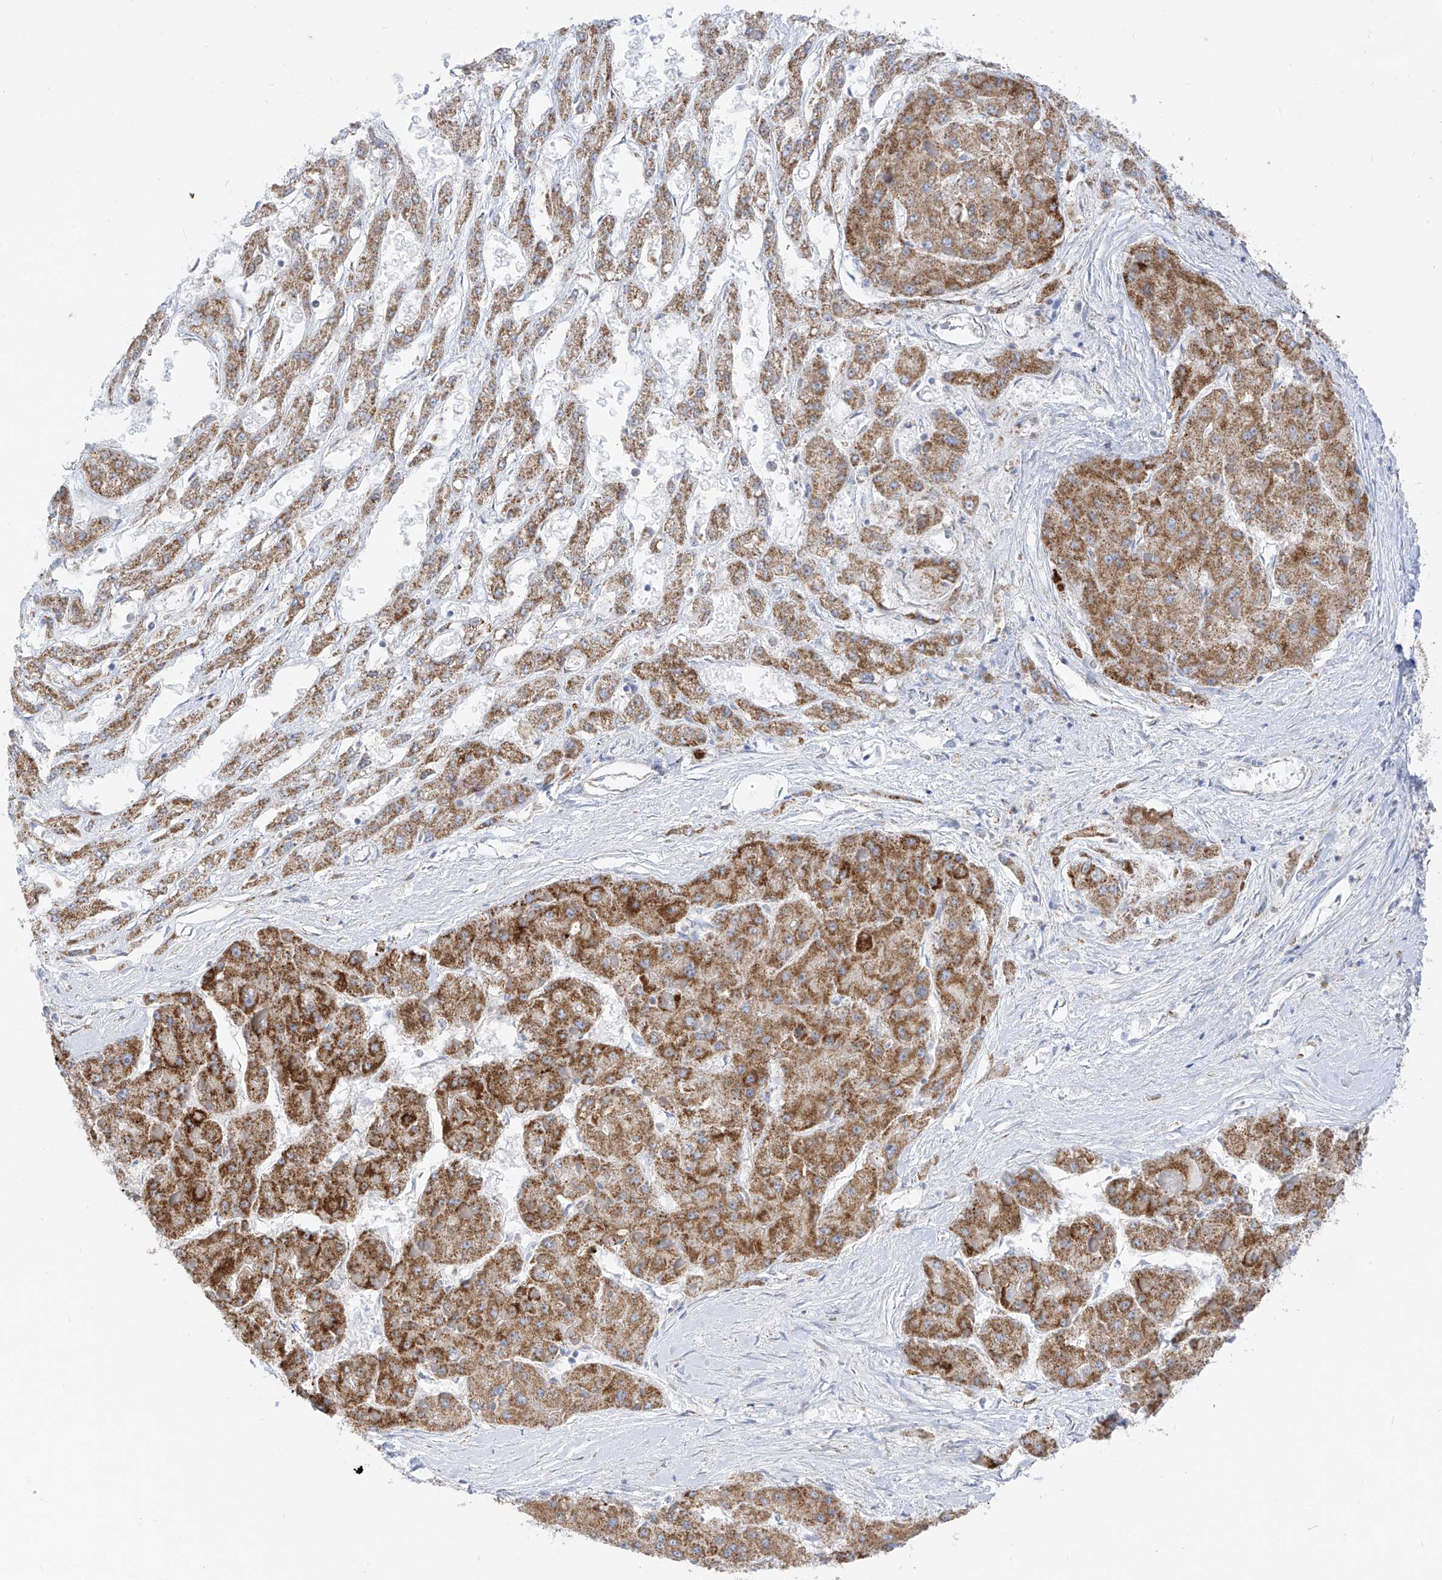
{"staining": {"intensity": "moderate", "quantity": ">75%", "location": "cytoplasmic/membranous"}, "tissue": "liver cancer", "cell_type": "Tumor cells", "image_type": "cancer", "snomed": [{"axis": "morphology", "description": "Carcinoma, Hepatocellular, NOS"}, {"axis": "topography", "description": "Liver"}], "caption": "IHC micrograph of neoplastic tissue: hepatocellular carcinoma (liver) stained using immunohistochemistry exhibits medium levels of moderate protein expression localized specifically in the cytoplasmic/membranous of tumor cells, appearing as a cytoplasmic/membranous brown color.", "gene": "ZNF404", "patient": {"sex": "female", "age": 73}}